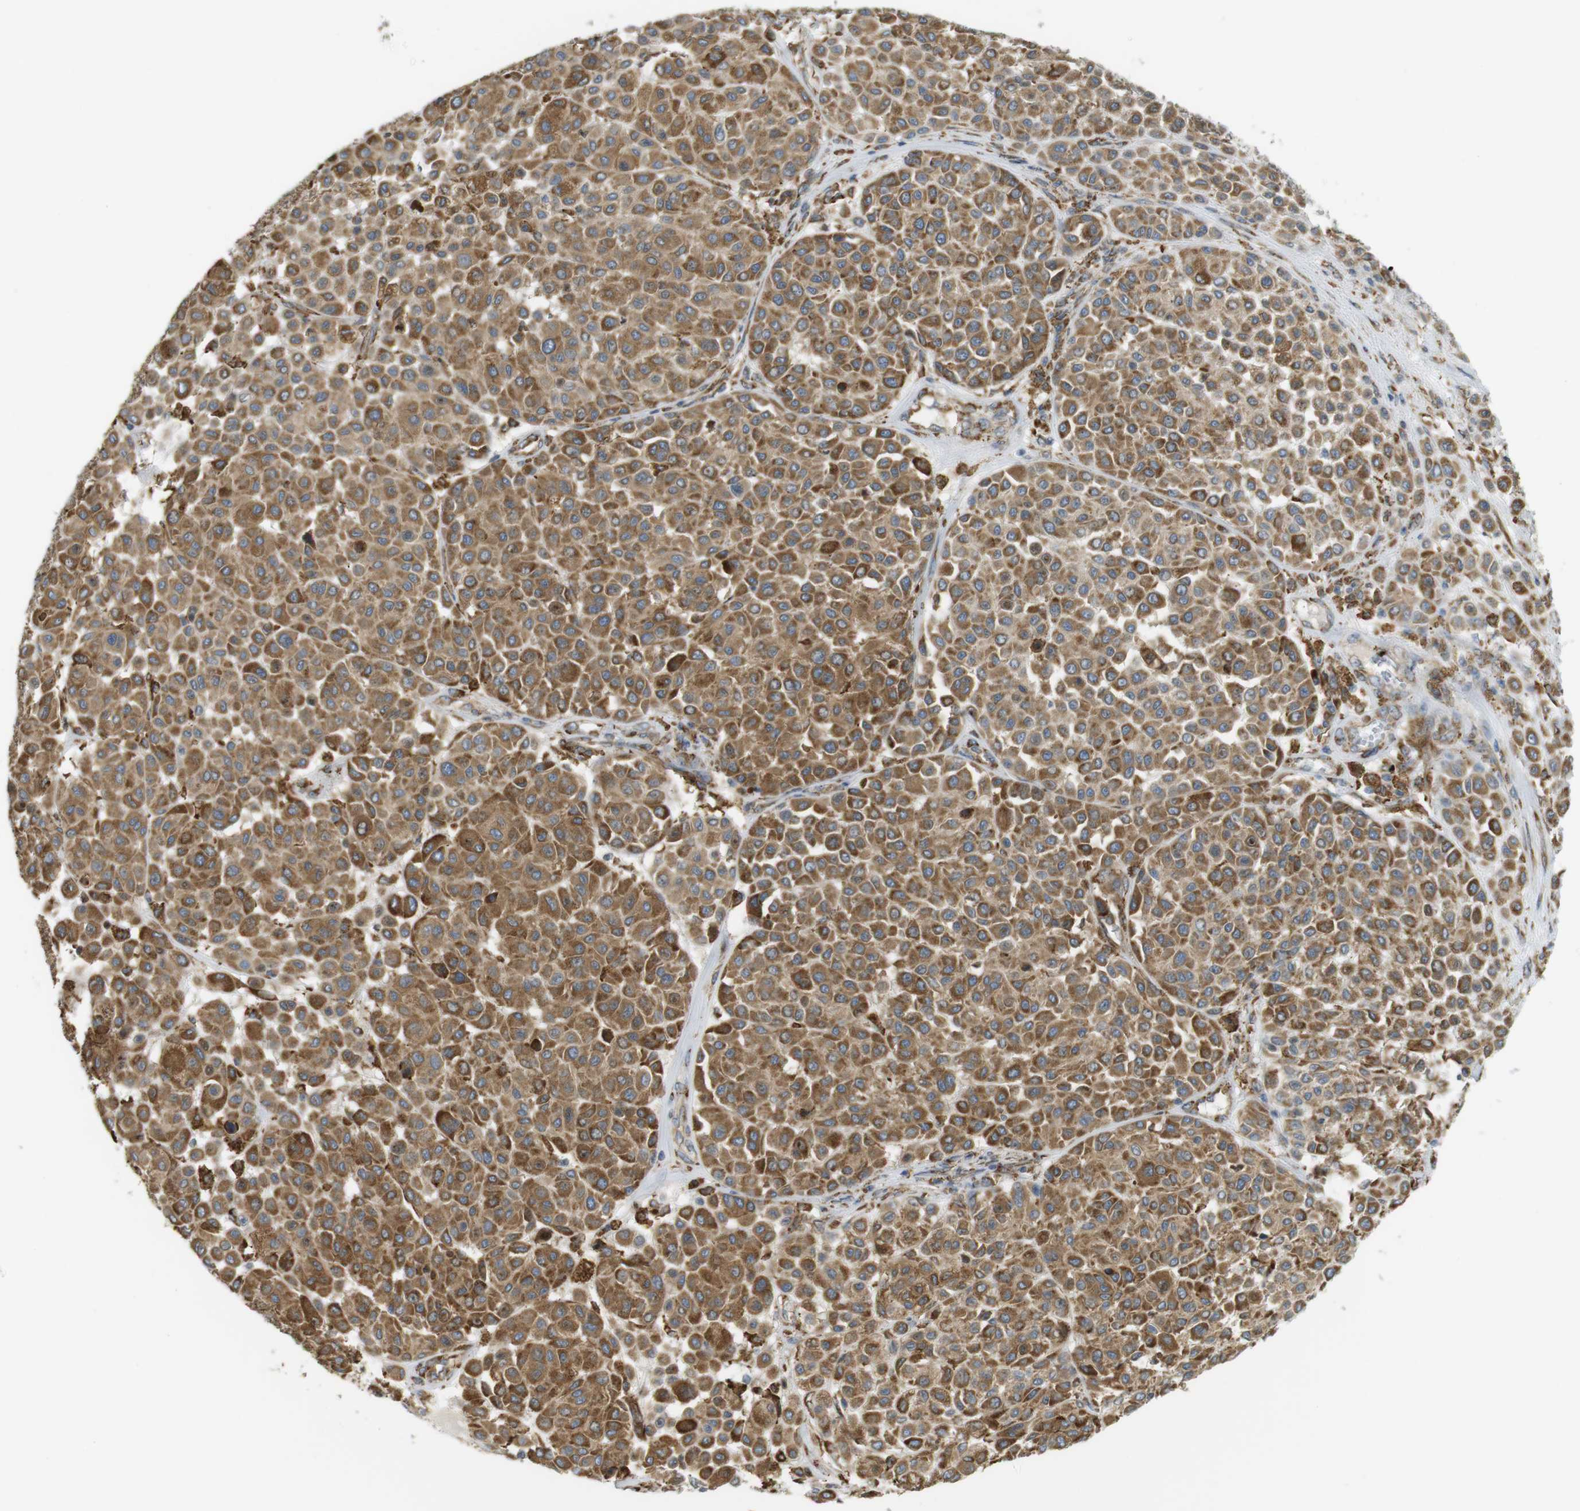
{"staining": {"intensity": "moderate", "quantity": ">75%", "location": "cytoplasmic/membranous"}, "tissue": "melanoma", "cell_type": "Tumor cells", "image_type": "cancer", "snomed": [{"axis": "morphology", "description": "Malignant melanoma, Metastatic site"}, {"axis": "topography", "description": "Soft tissue"}], "caption": "Approximately >75% of tumor cells in melanoma reveal moderate cytoplasmic/membranous protein staining as visualized by brown immunohistochemical staining.", "gene": "MBOAT2", "patient": {"sex": "male", "age": 41}}